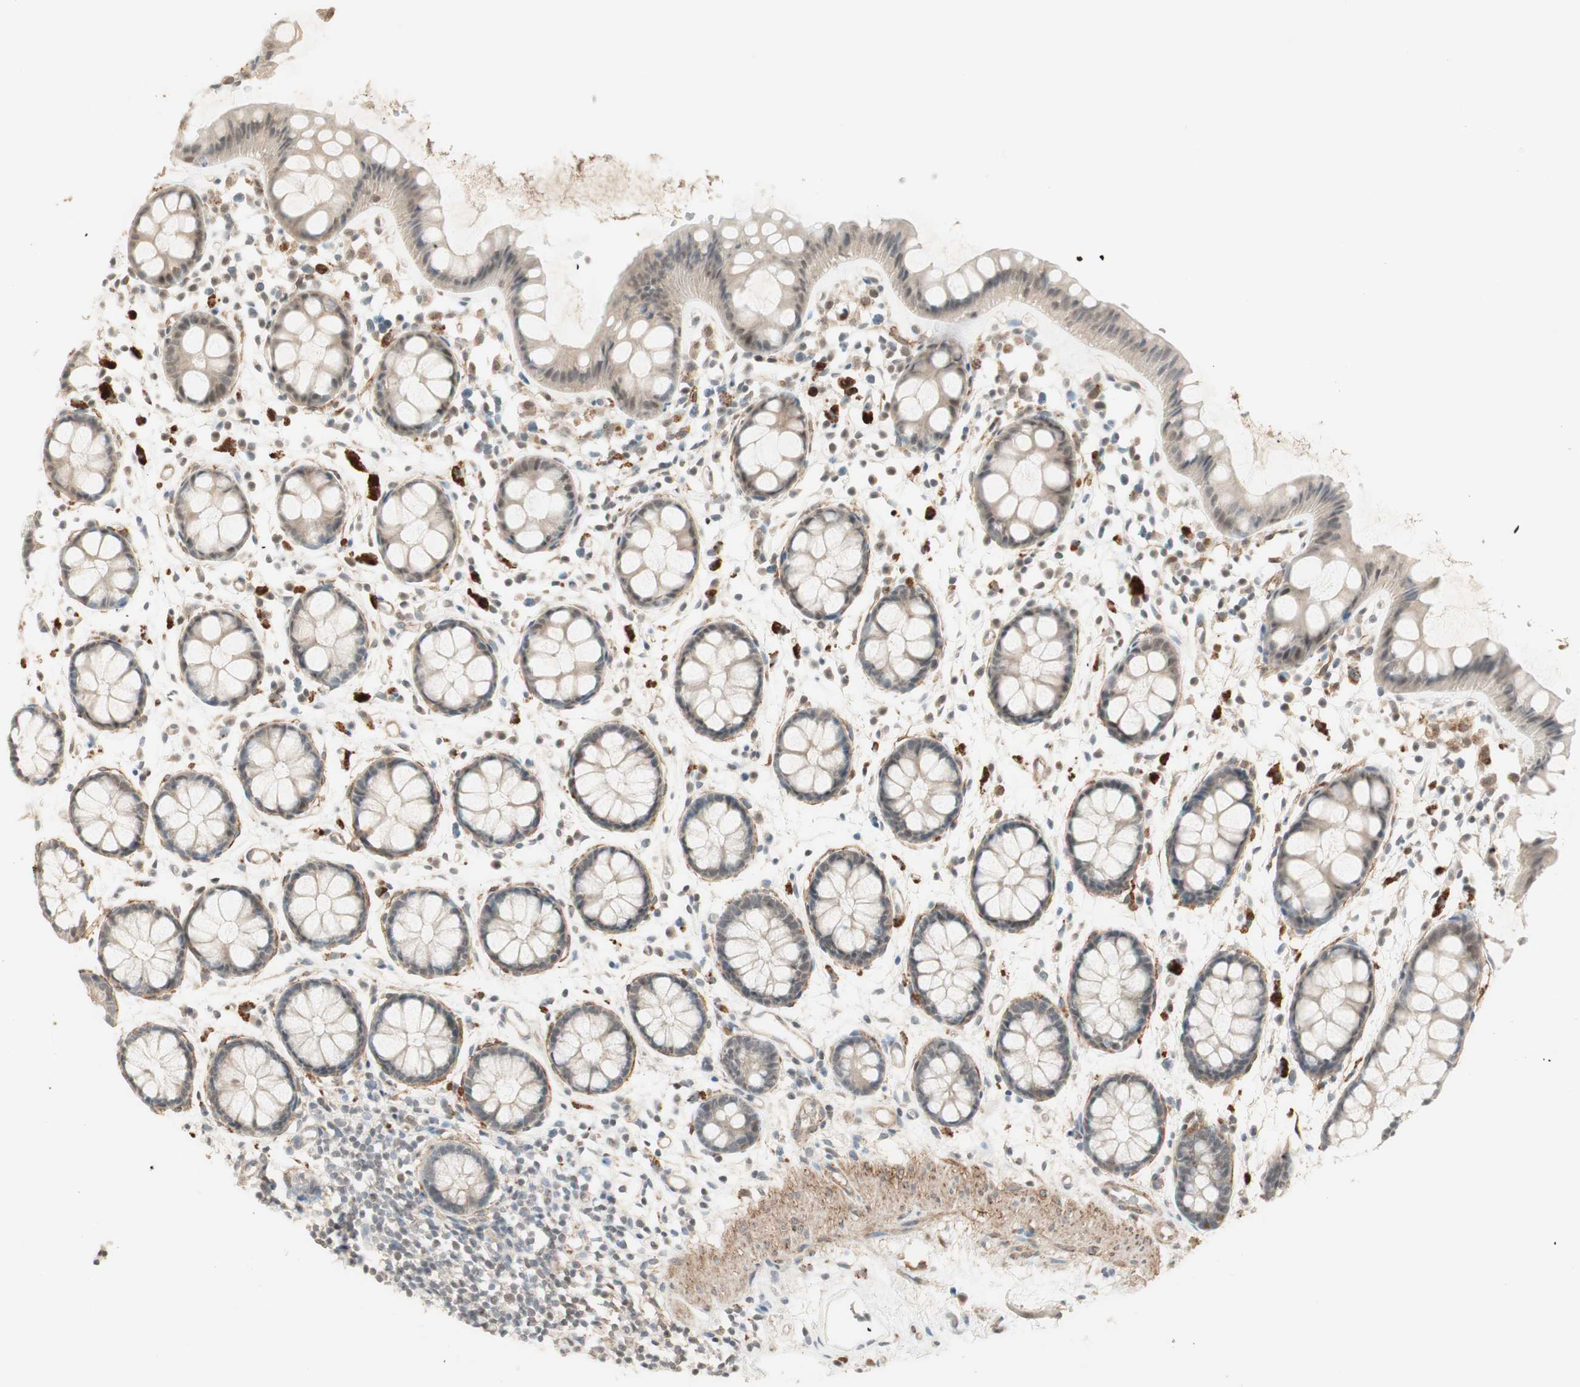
{"staining": {"intensity": "weak", "quantity": "25%-75%", "location": "cytoplasmic/membranous,nuclear"}, "tissue": "rectum", "cell_type": "Glandular cells", "image_type": "normal", "snomed": [{"axis": "morphology", "description": "Normal tissue, NOS"}, {"axis": "topography", "description": "Rectum"}], "caption": "A low amount of weak cytoplasmic/membranous,nuclear staining is identified in approximately 25%-75% of glandular cells in normal rectum. (Stains: DAB (3,3'-diaminobenzidine) in brown, nuclei in blue, Microscopy: brightfield microscopy at high magnification).", "gene": "RNGTT", "patient": {"sex": "female", "age": 66}}